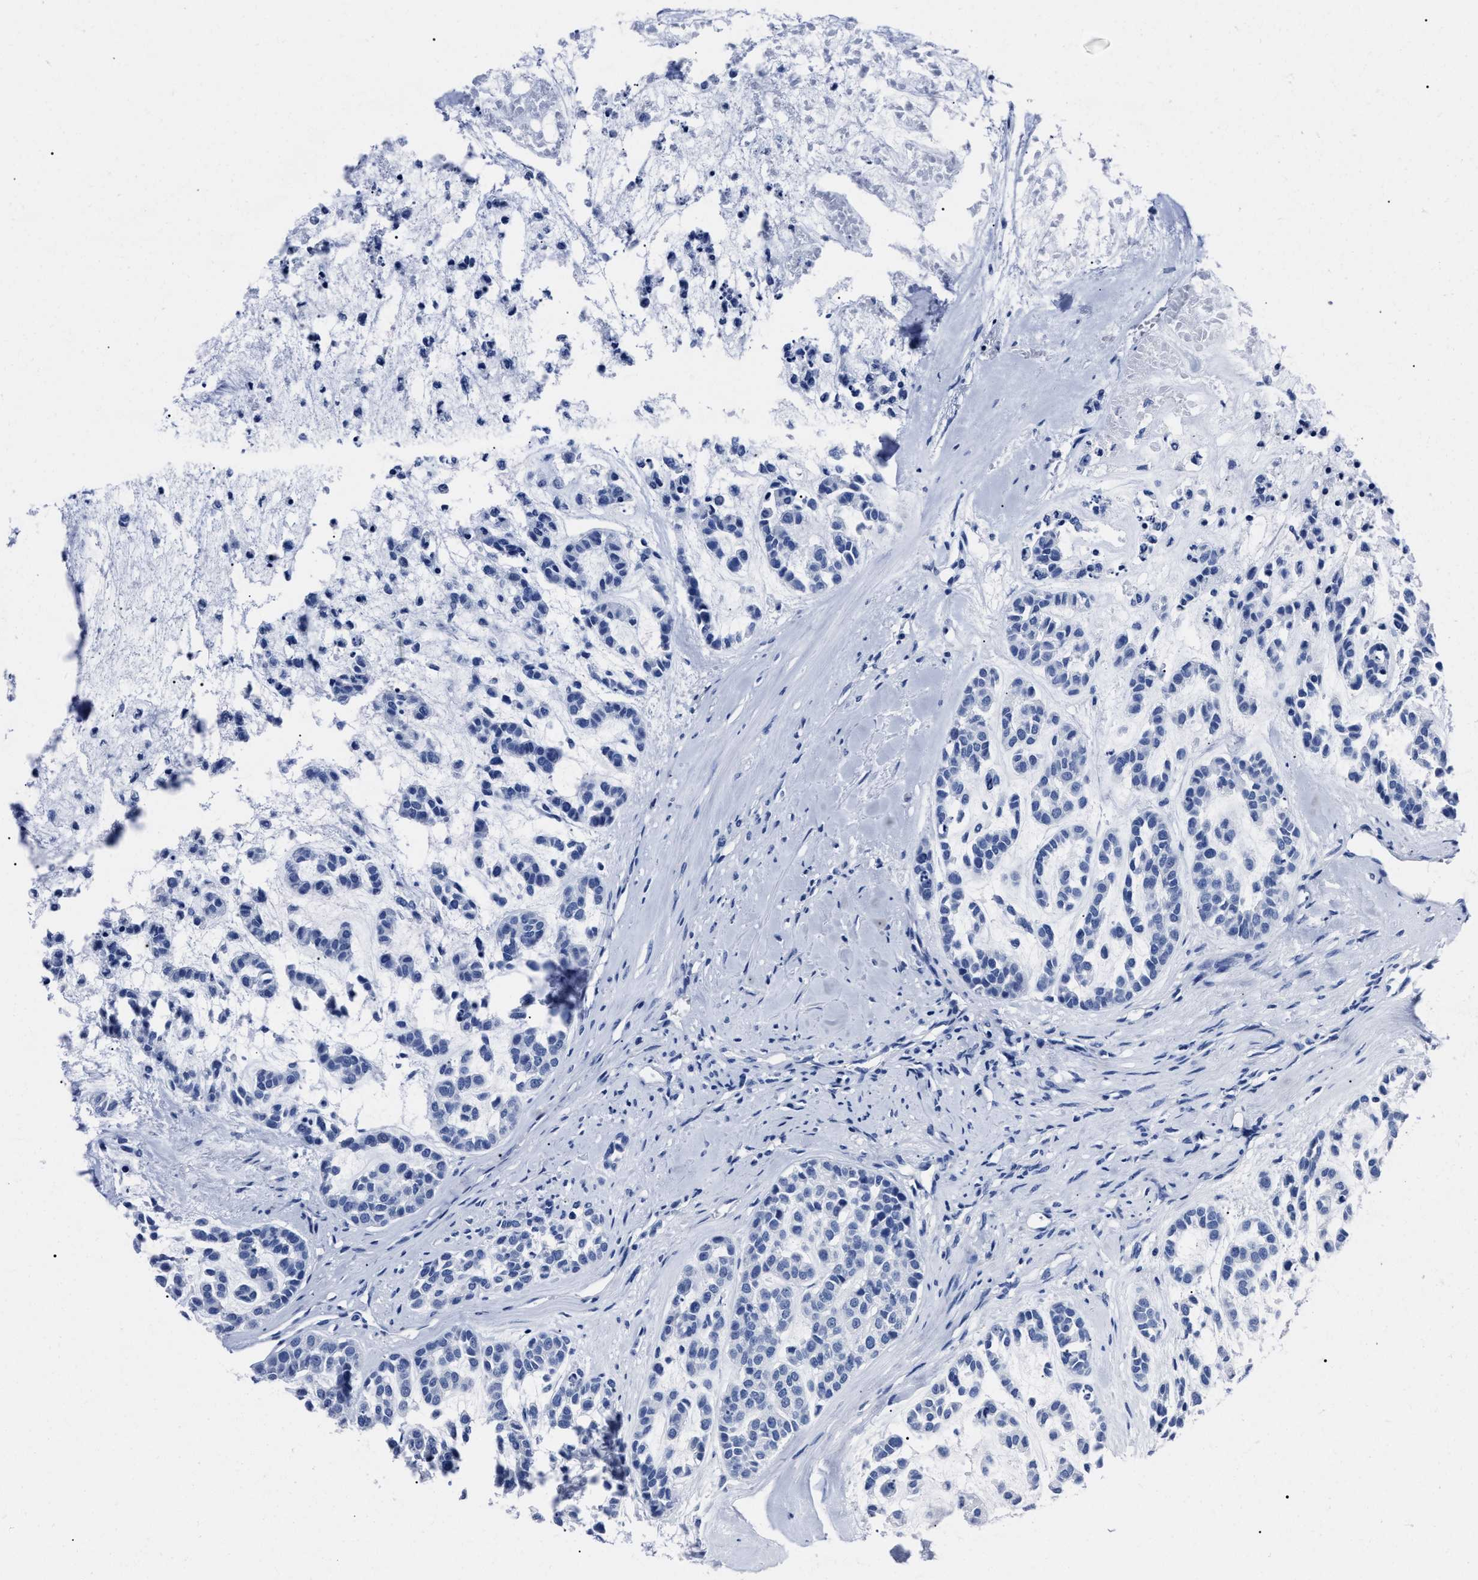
{"staining": {"intensity": "negative", "quantity": "none", "location": "none"}, "tissue": "head and neck cancer", "cell_type": "Tumor cells", "image_type": "cancer", "snomed": [{"axis": "morphology", "description": "Adenocarcinoma, NOS"}, {"axis": "morphology", "description": "Adenoma, NOS"}, {"axis": "topography", "description": "Head-Neck"}], "caption": "Immunohistochemical staining of head and neck adenoma demonstrates no significant positivity in tumor cells.", "gene": "ALPG", "patient": {"sex": "female", "age": 55}}